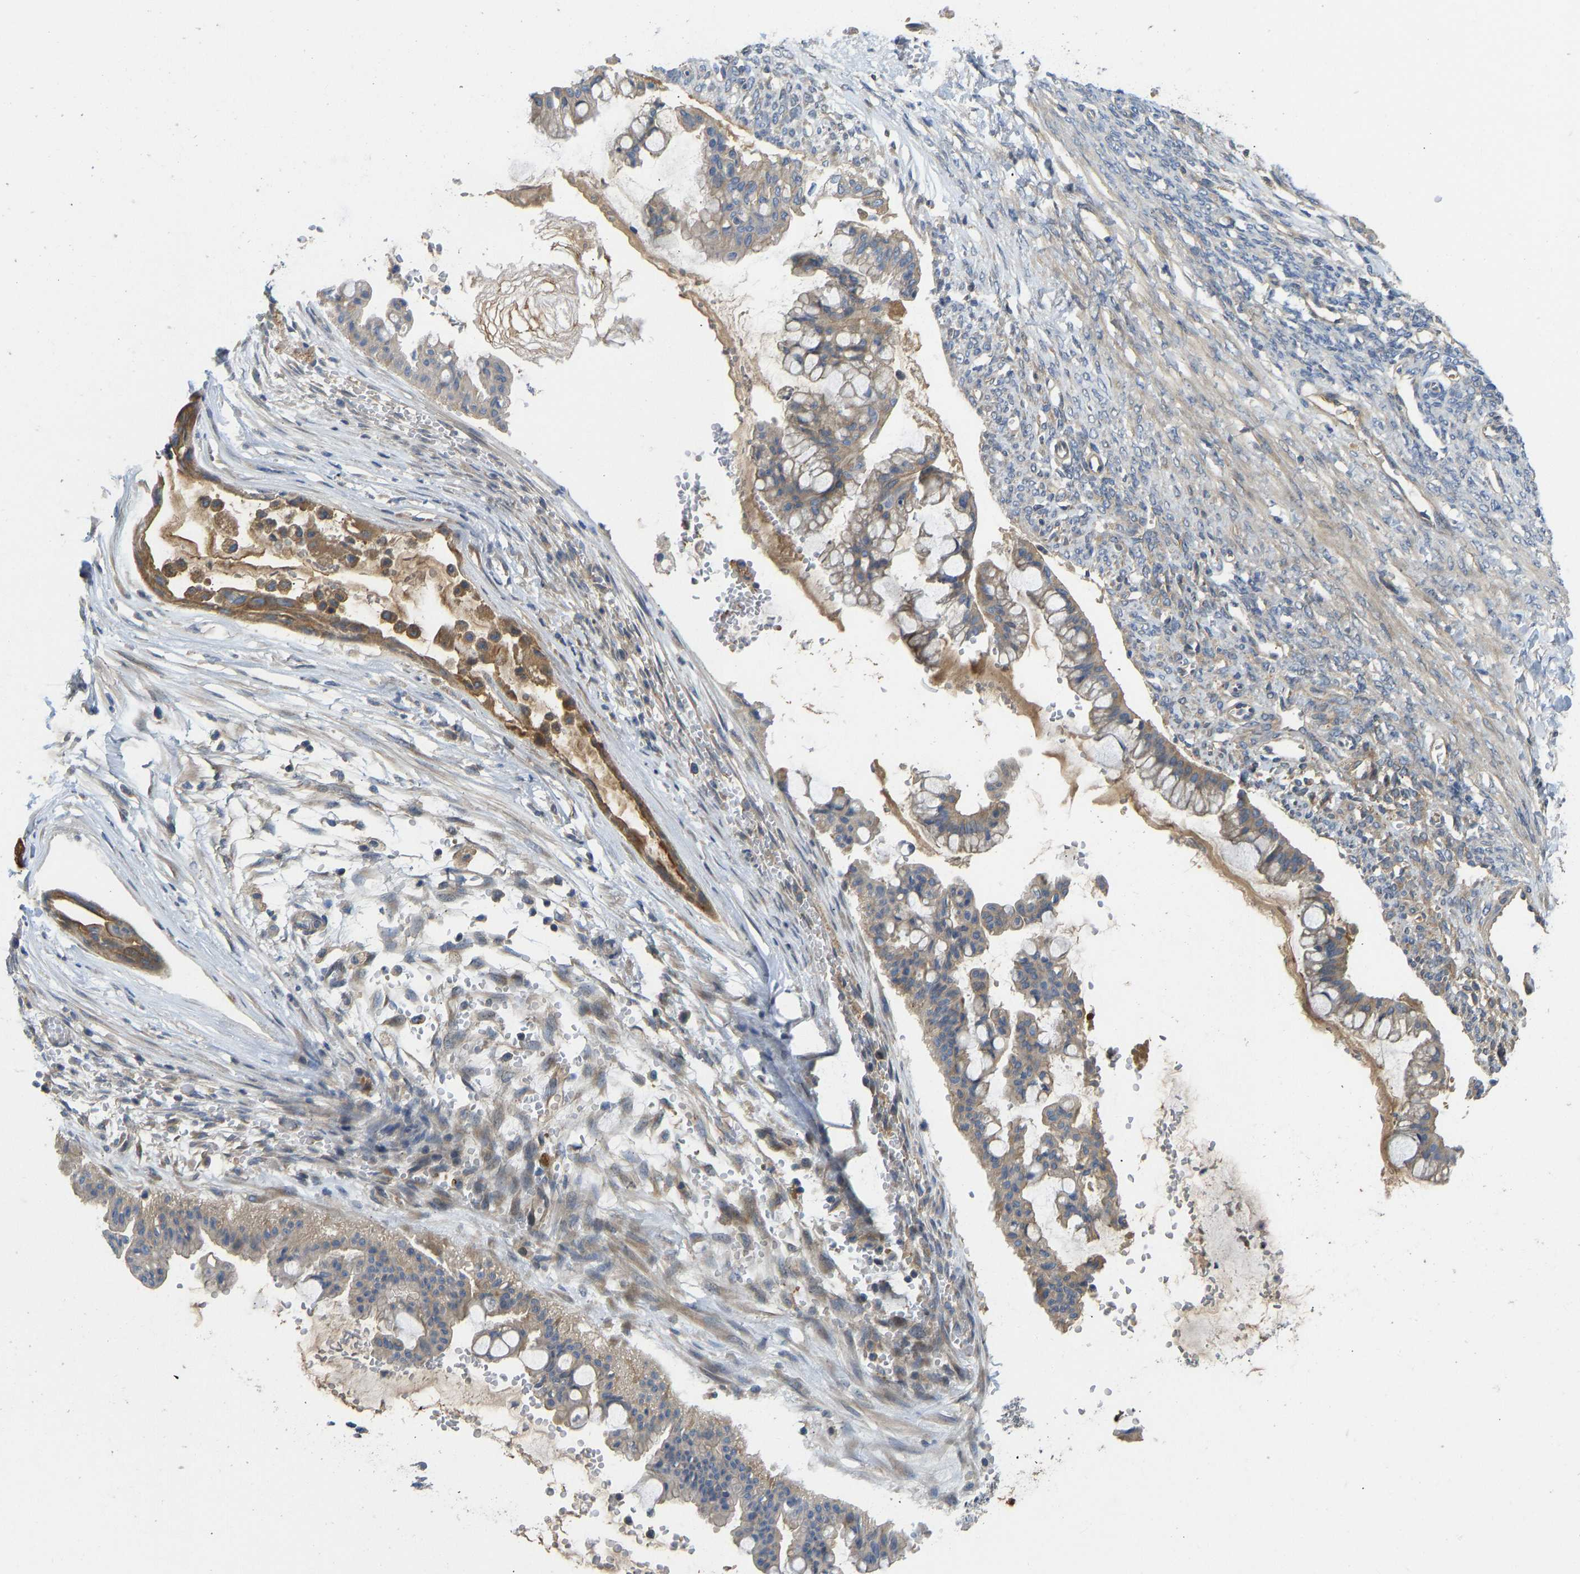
{"staining": {"intensity": "moderate", "quantity": ">75%", "location": "cytoplasmic/membranous"}, "tissue": "ovarian cancer", "cell_type": "Tumor cells", "image_type": "cancer", "snomed": [{"axis": "morphology", "description": "Cystadenocarcinoma, mucinous, NOS"}, {"axis": "topography", "description": "Ovary"}], "caption": "Ovarian cancer (mucinous cystadenocarcinoma) stained with a protein marker demonstrates moderate staining in tumor cells.", "gene": "VCPKMT", "patient": {"sex": "female", "age": 73}}